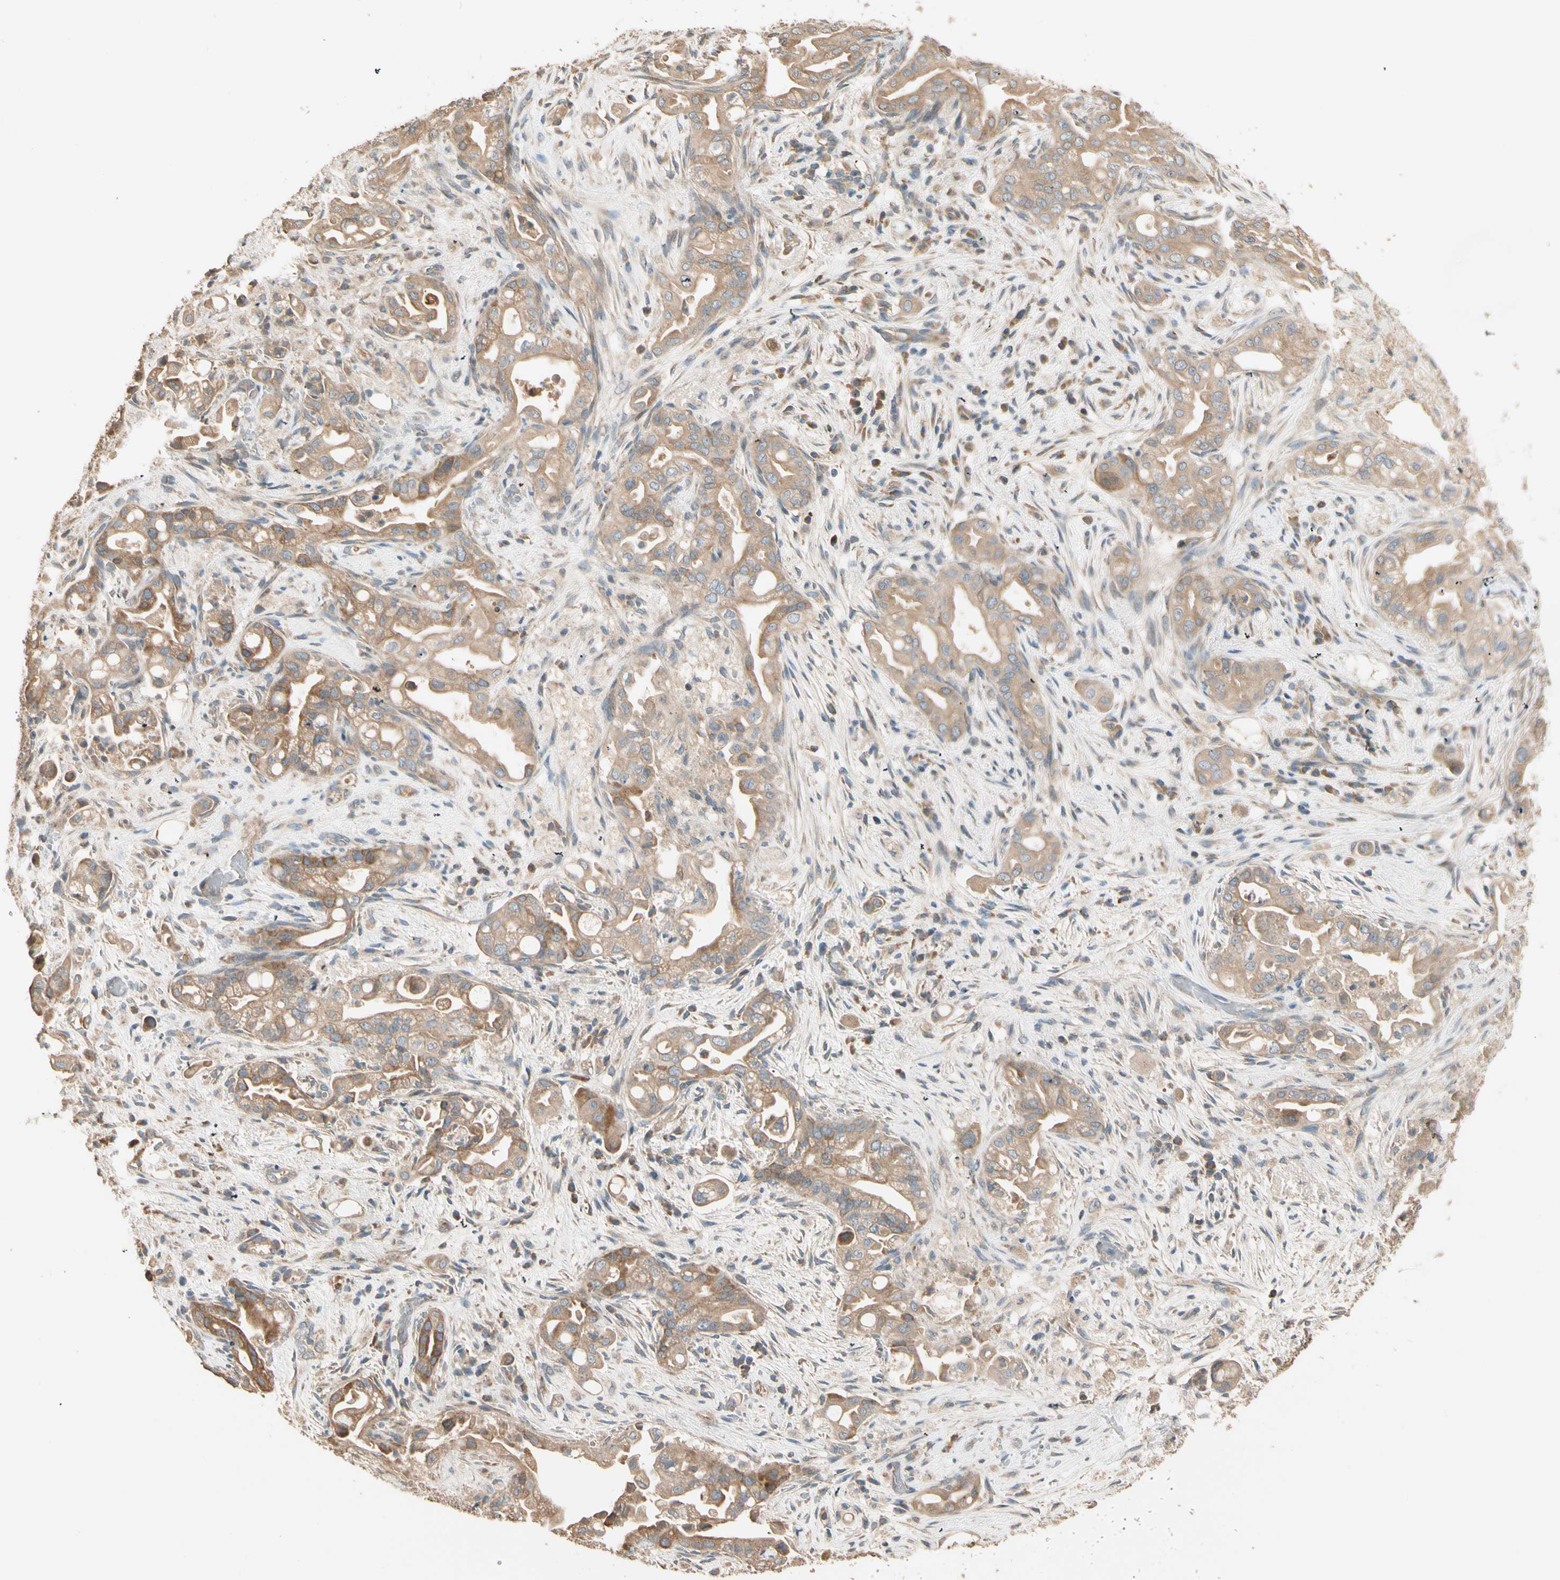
{"staining": {"intensity": "weak", "quantity": ">75%", "location": "cytoplasmic/membranous"}, "tissue": "liver cancer", "cell_type": "Tumor cells", "image_type": "cancer", "snomed": [{"axis": "morphology", "description": "Cholangiocarcinoma"}, {"axis": "topography", "description": "Liver"}], "caption": "This is an image of immunohistochemistry staining of liver cancer, which shows weak expression in the cytoplasmic/membranous of tumor cells.", "gene": "TNFRSF21", "patient": {"sex": "female", "age": 68}}